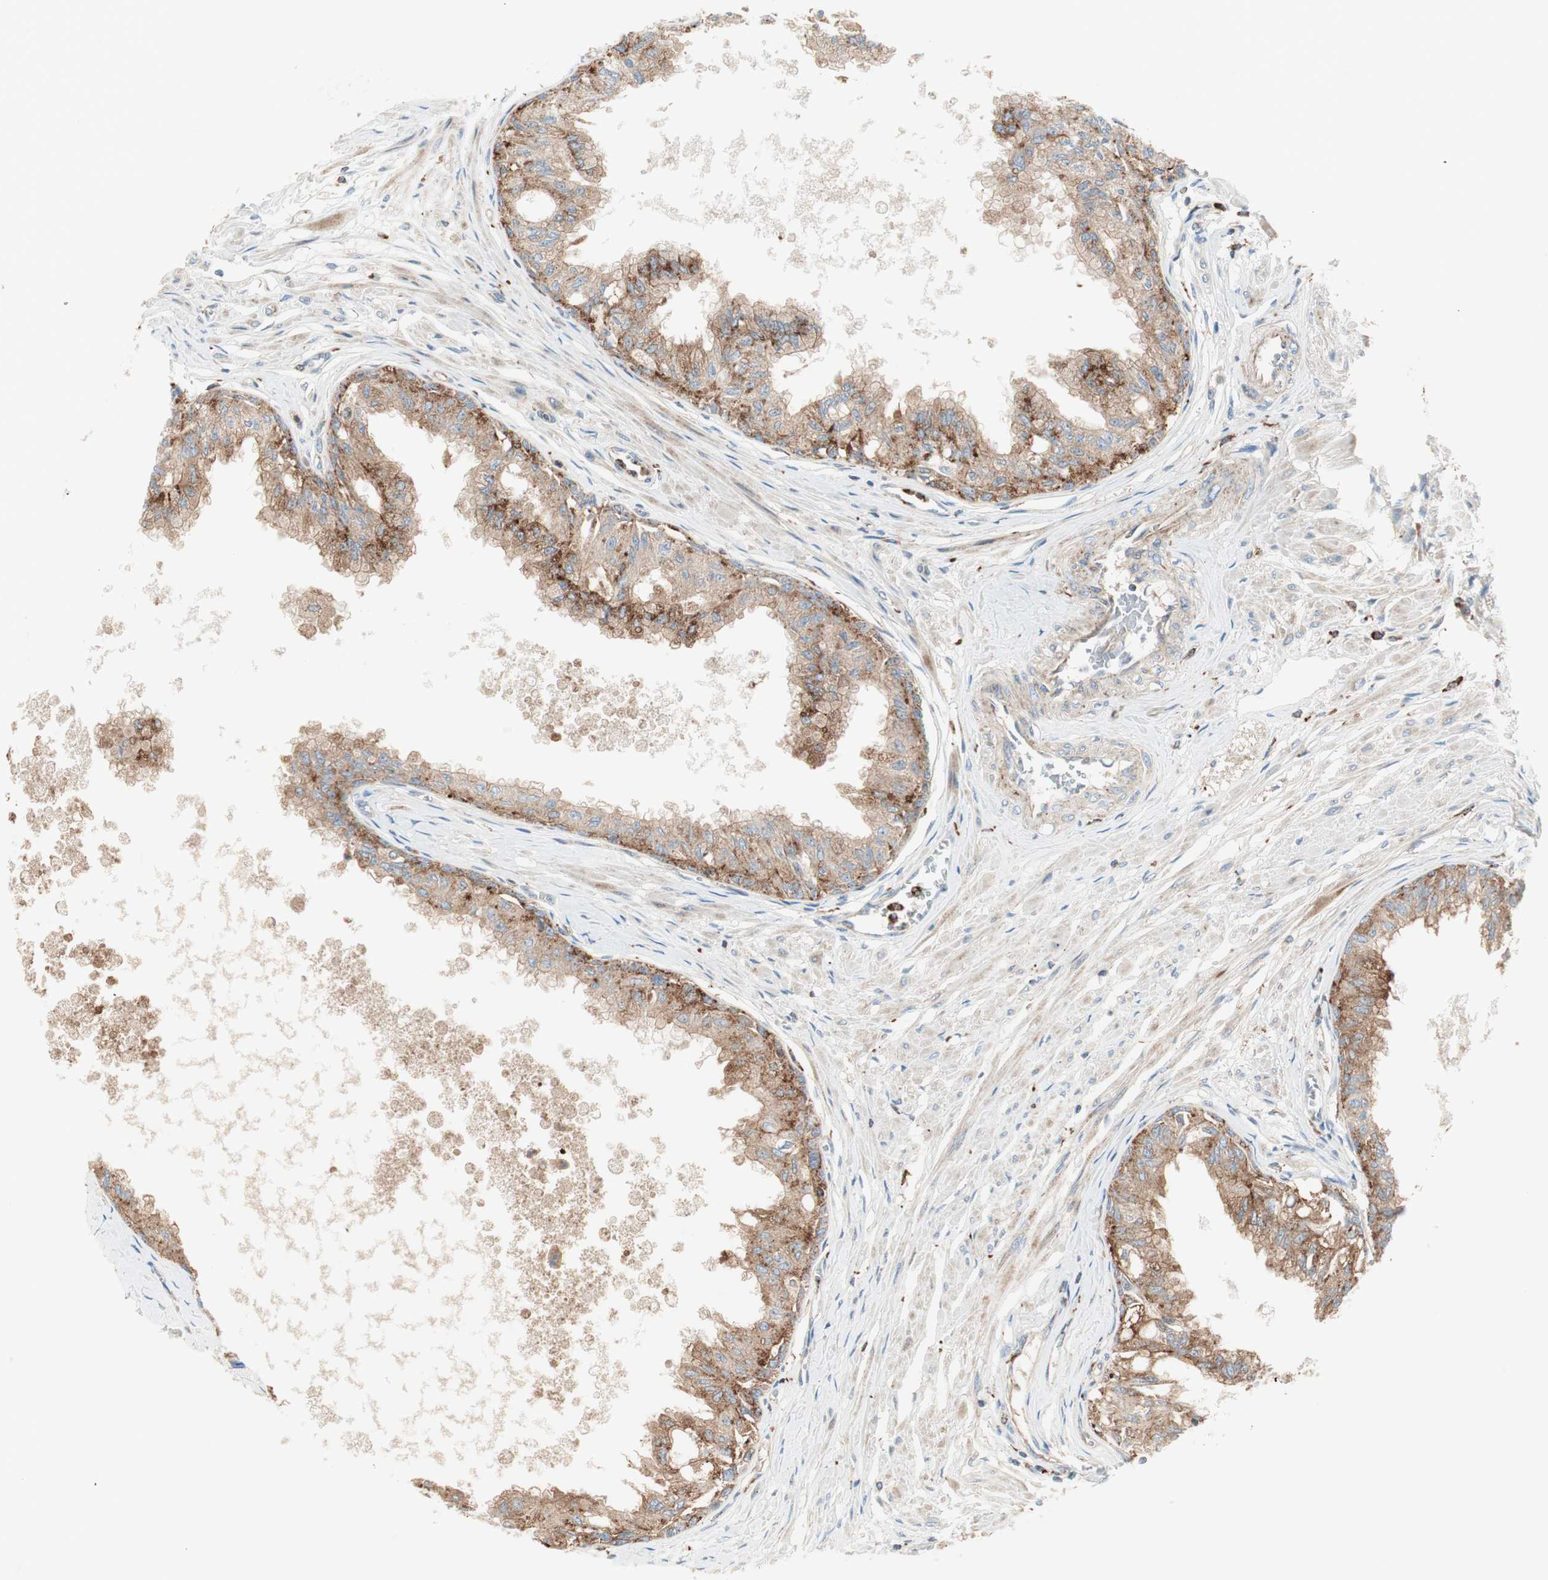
{"staining": {"intensity": "moderate", "quantity": ">75%", "location": "cytoplasmic/membranous"}, "tissue": "prostate", "cell_type": "Glandular cells", "image_type": "normal", "snomed": [{"axis": "morphology", "description": "Normal tissue, NOS"}, {"axis": "topography", "description": "Prostate"}, {"axis": "topography", "description": "Seminal veicle"}], "caption": "Protein expression analysis of benign prostate demonstrates moderate cytoplasmic/membranous expression in approximately >75% of glandular cells.", "gene": "ATP6V1G1", "patient": {"sex": "male", "age": 60}}